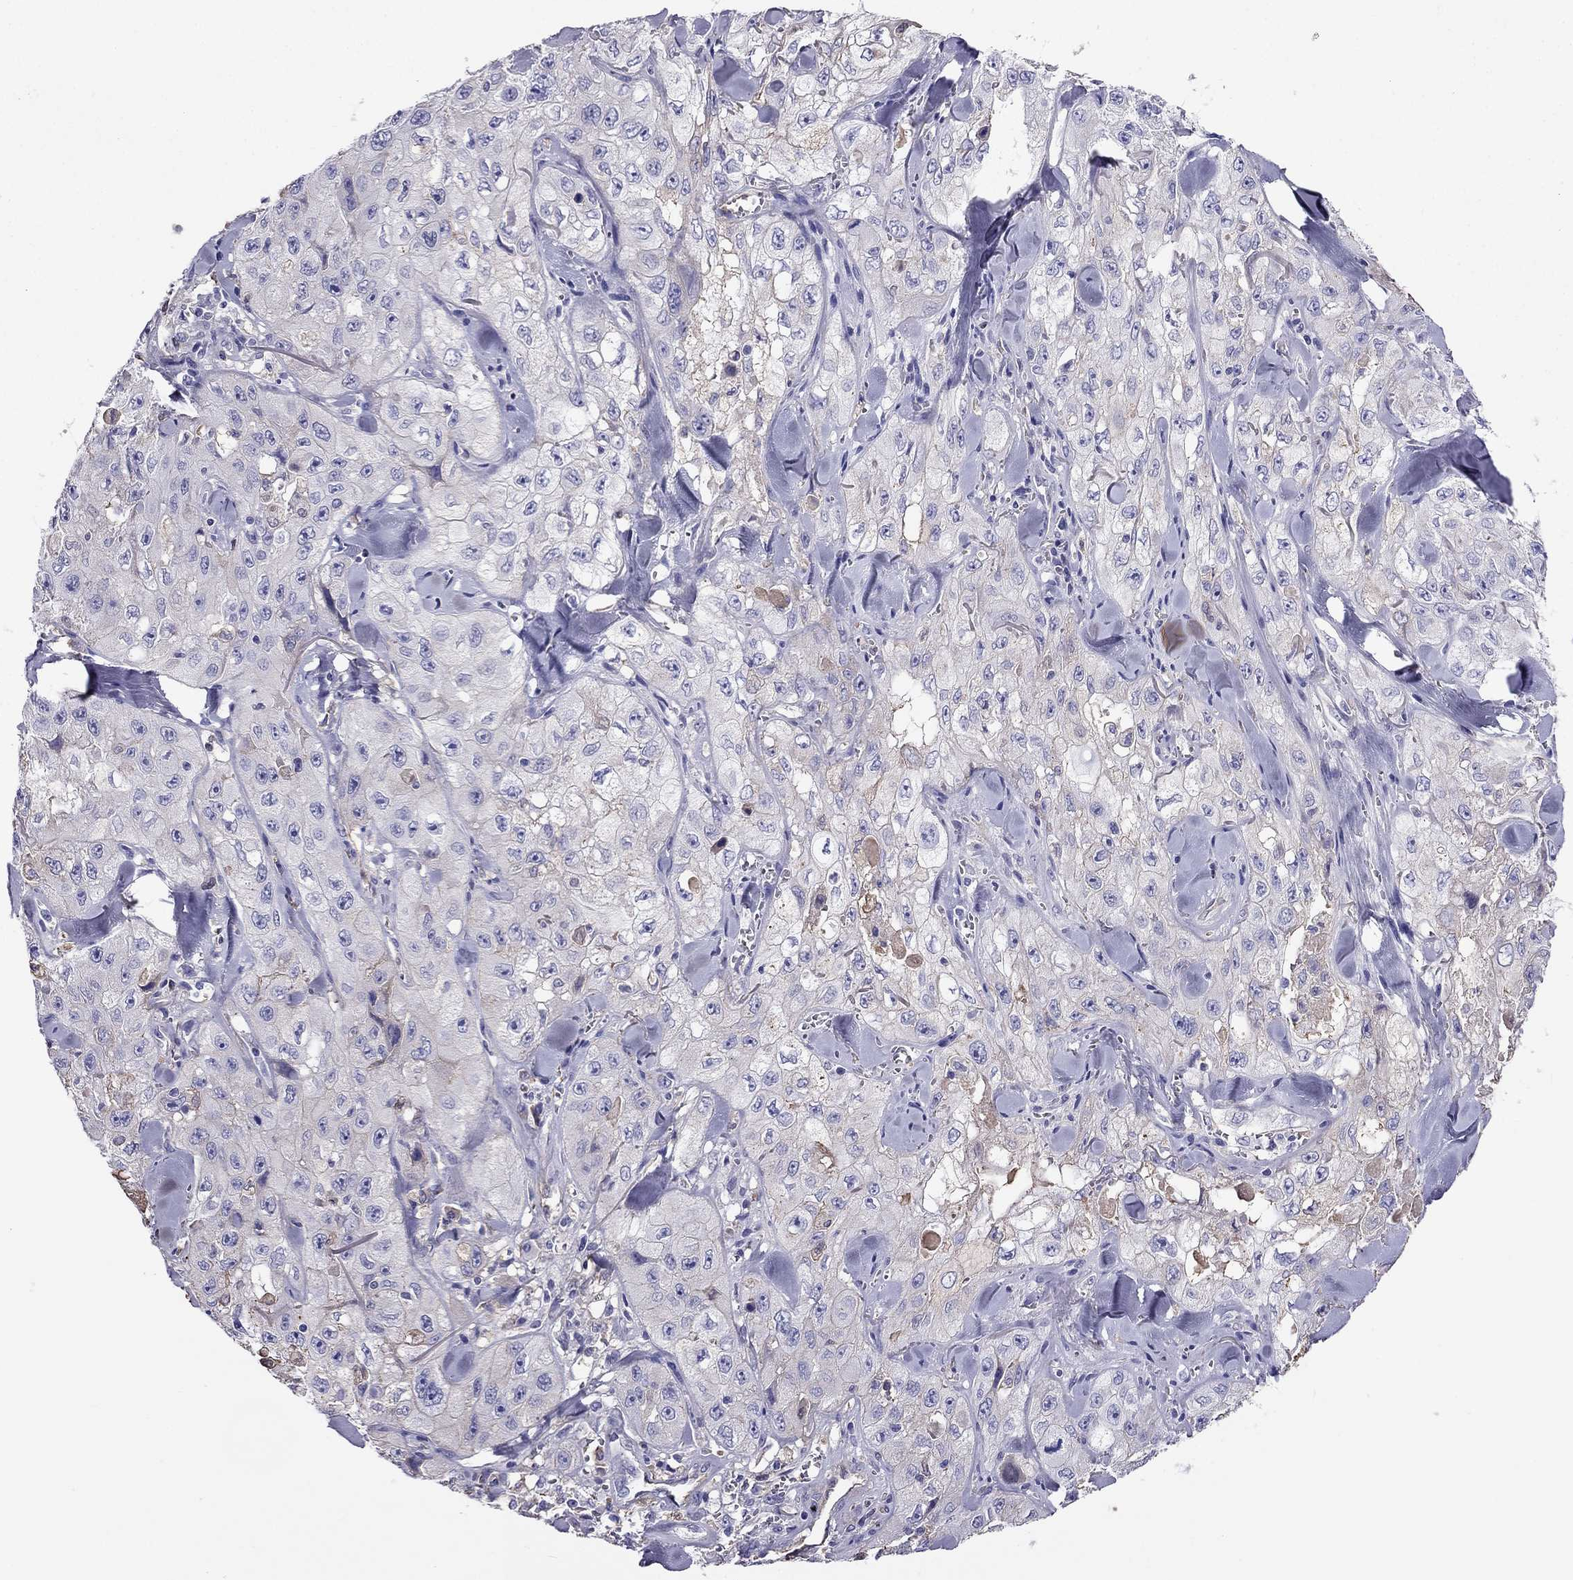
{"staining": {"intensity": "negative", "quantity": "none", "location": "none"}, "tissue": "skin cancer", "cell_type": "Tumor cells", "image_type": "cancer", "snomed": [{"axis": "morphology", "description": "Squamous cell carcinoma, NOS"}, {"axis": "topography", "description": "Skin"}, {"axis": "topography", "description": "Subcutis"}], "caption": "A micrograph of skin cancer stained for a protein displays no brown staining in tumor cells.", "gene": "TBC1D21", "patient": {"sex": "male", "age": 73}}